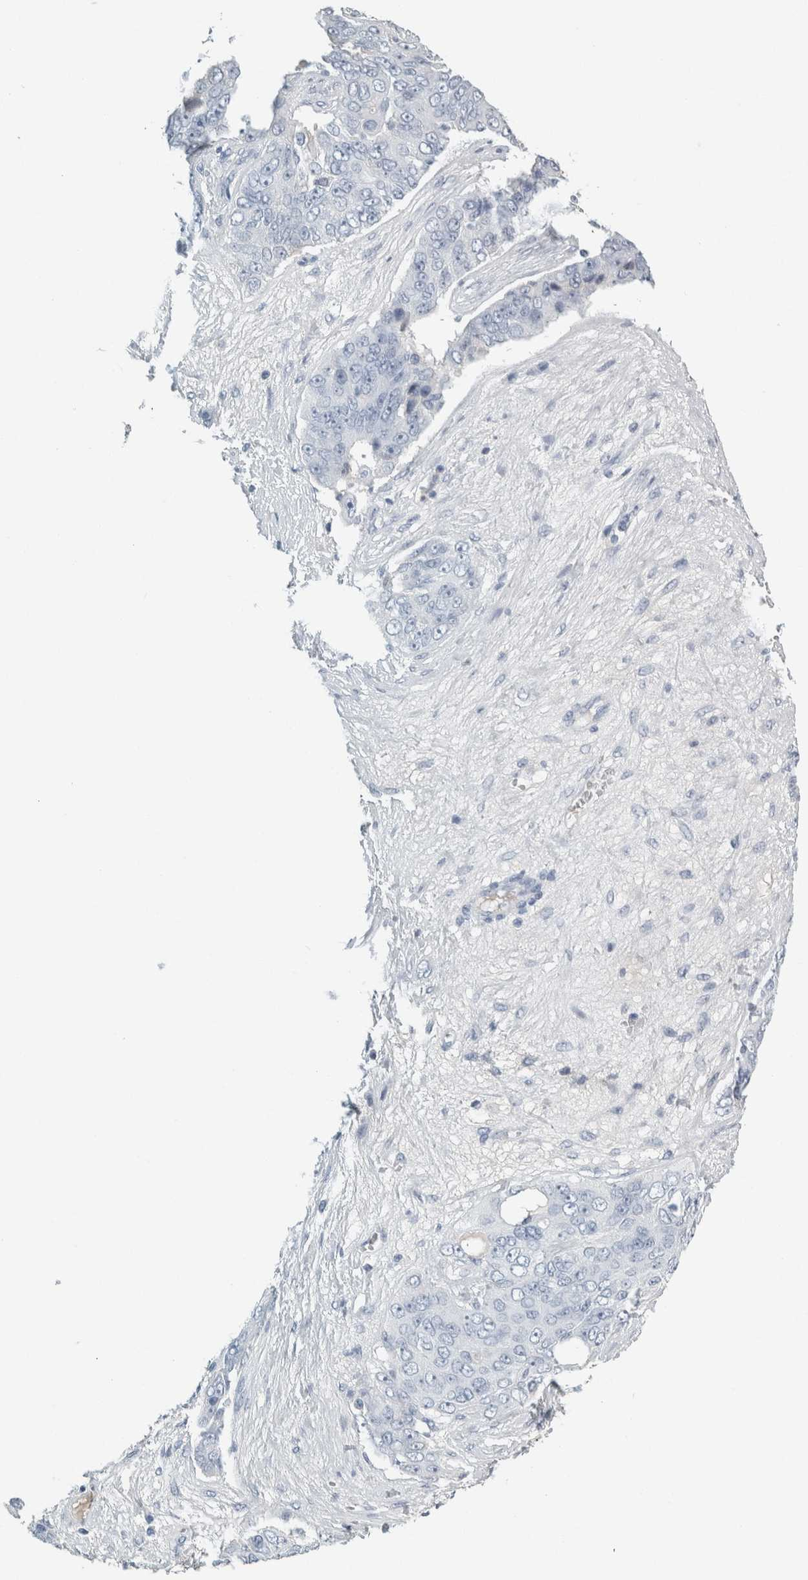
{"staining": {"intensity": "negative", "quantity": "none", "location": "none"}, "tissue": "ovarian cancer", "cell_type": "Tumor cells", "image_type": "cancer", "snomed": [{"axis": "morphology", "description": "Carcinoma, endometroid"}, {"axis": "topography", "description": "Ovary"}], "caption": "Tumor cells show no significant protein expression in ovarian endometroid carcinoma. The staining was performed using DAB (3,3'-diaminobenzidine) to visualize the protein expression in brown, while the nuclei were stained in blue with hematoxylin (Magnification: 20x).", "gene": "TSPAN8", "patient": {"sex": "female", "age": 51}}